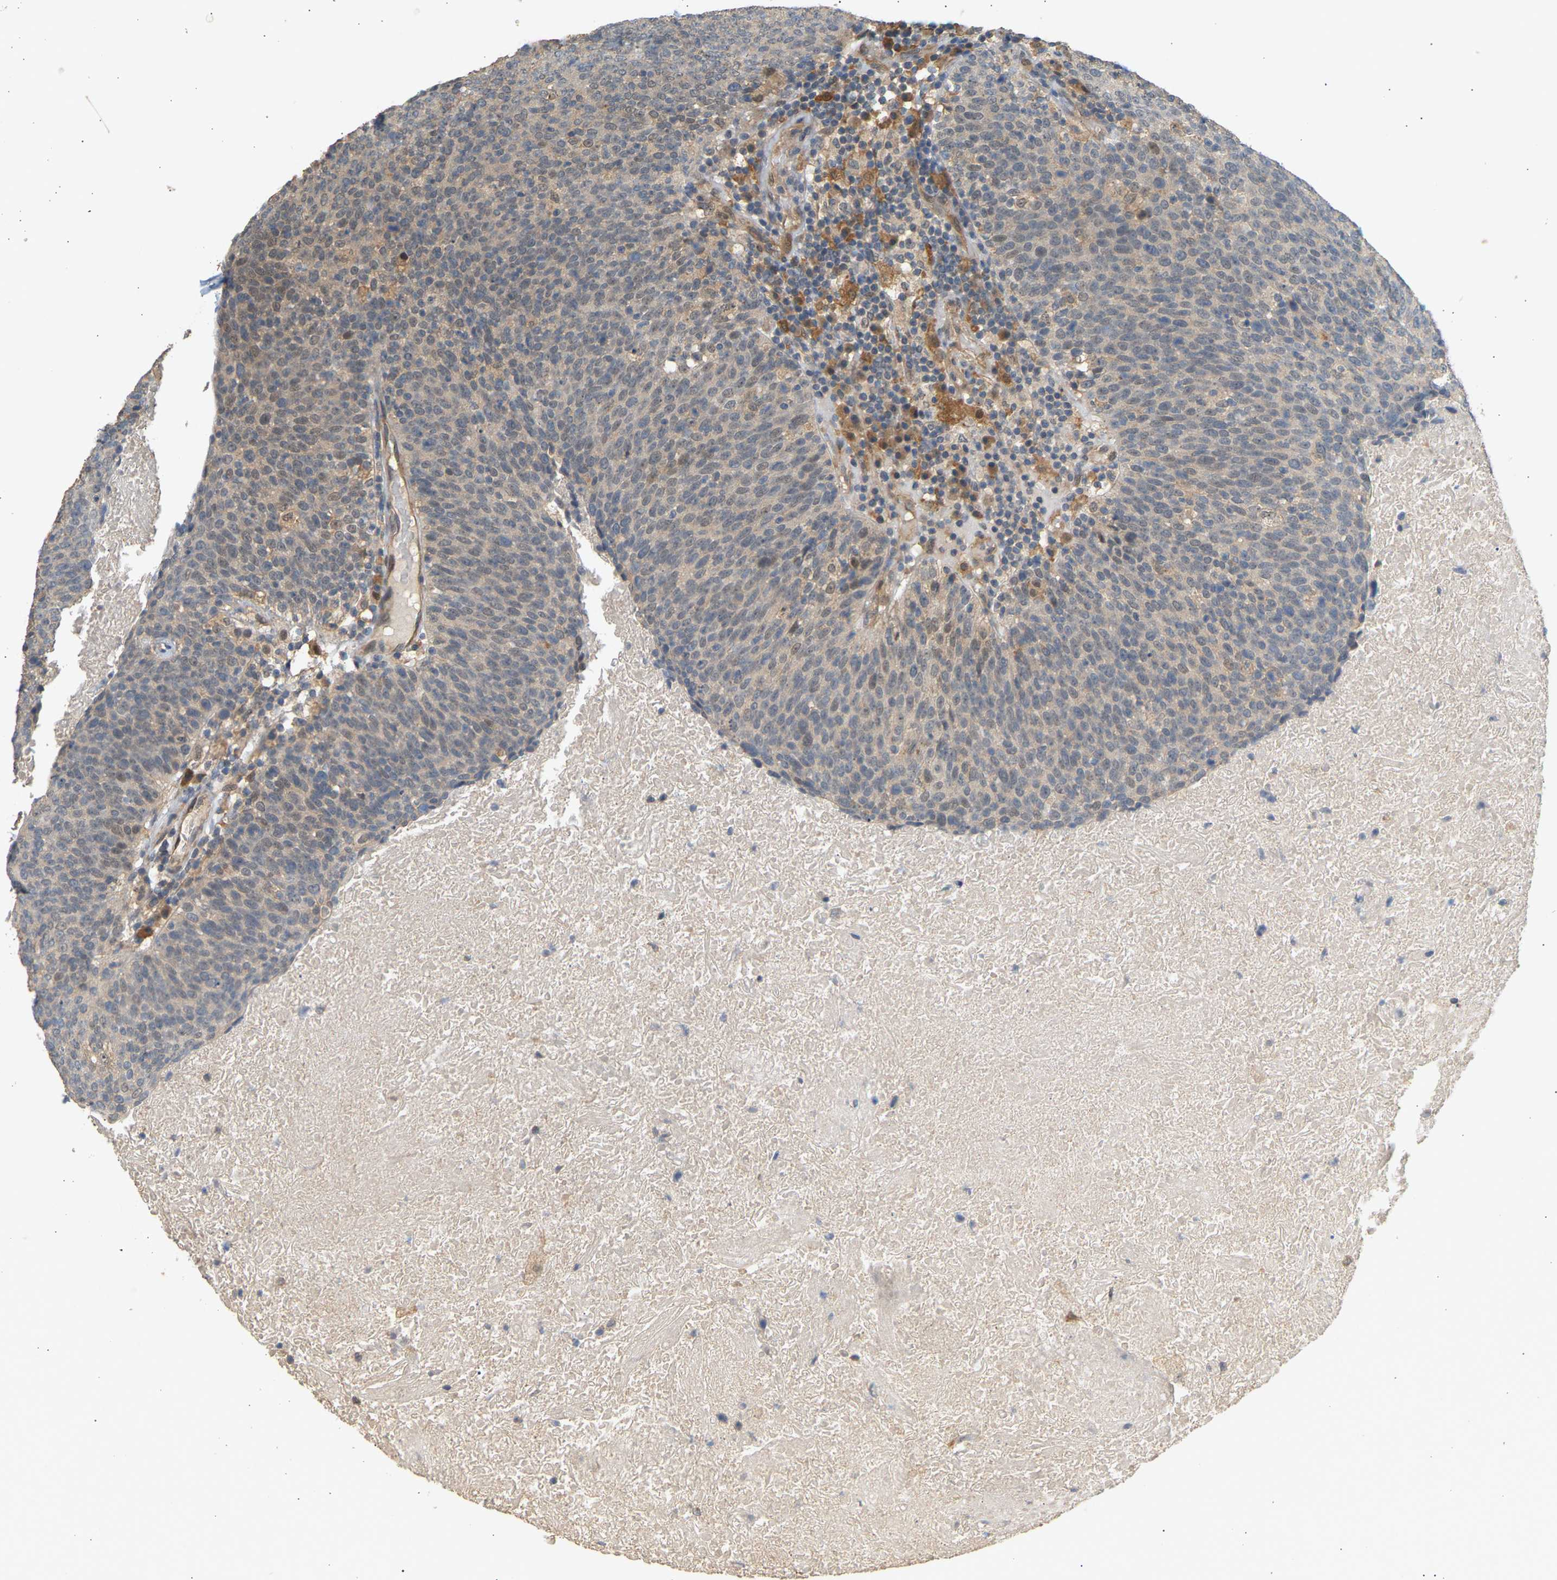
{"staining": {"intensity": "weak", "quantity": "<25%", "location": "cytoplasmic/membranous"}, "tissue": "head and neck cancer", "cell_type": "Tumor cells", "image_type": "cancer", "snomed": [{"axis": "morphology", "description": "Squamous cell carcinoma, NOS"}, {"axis": "morphology", "description": "Squamous cell carcinoma, metastatic, NOS"}, {"axis": "topography", "description": "Lymph node"}, {"axis": "topography", "description": "Head-Neck"}], "caption": "The IHC photomicrograph has no significant staining in tumor cells of head and neck cancer (squamous cell carcinoma) tissue.", "gene": "RGL1", "patient": {"sex": "male", "age": 62}}